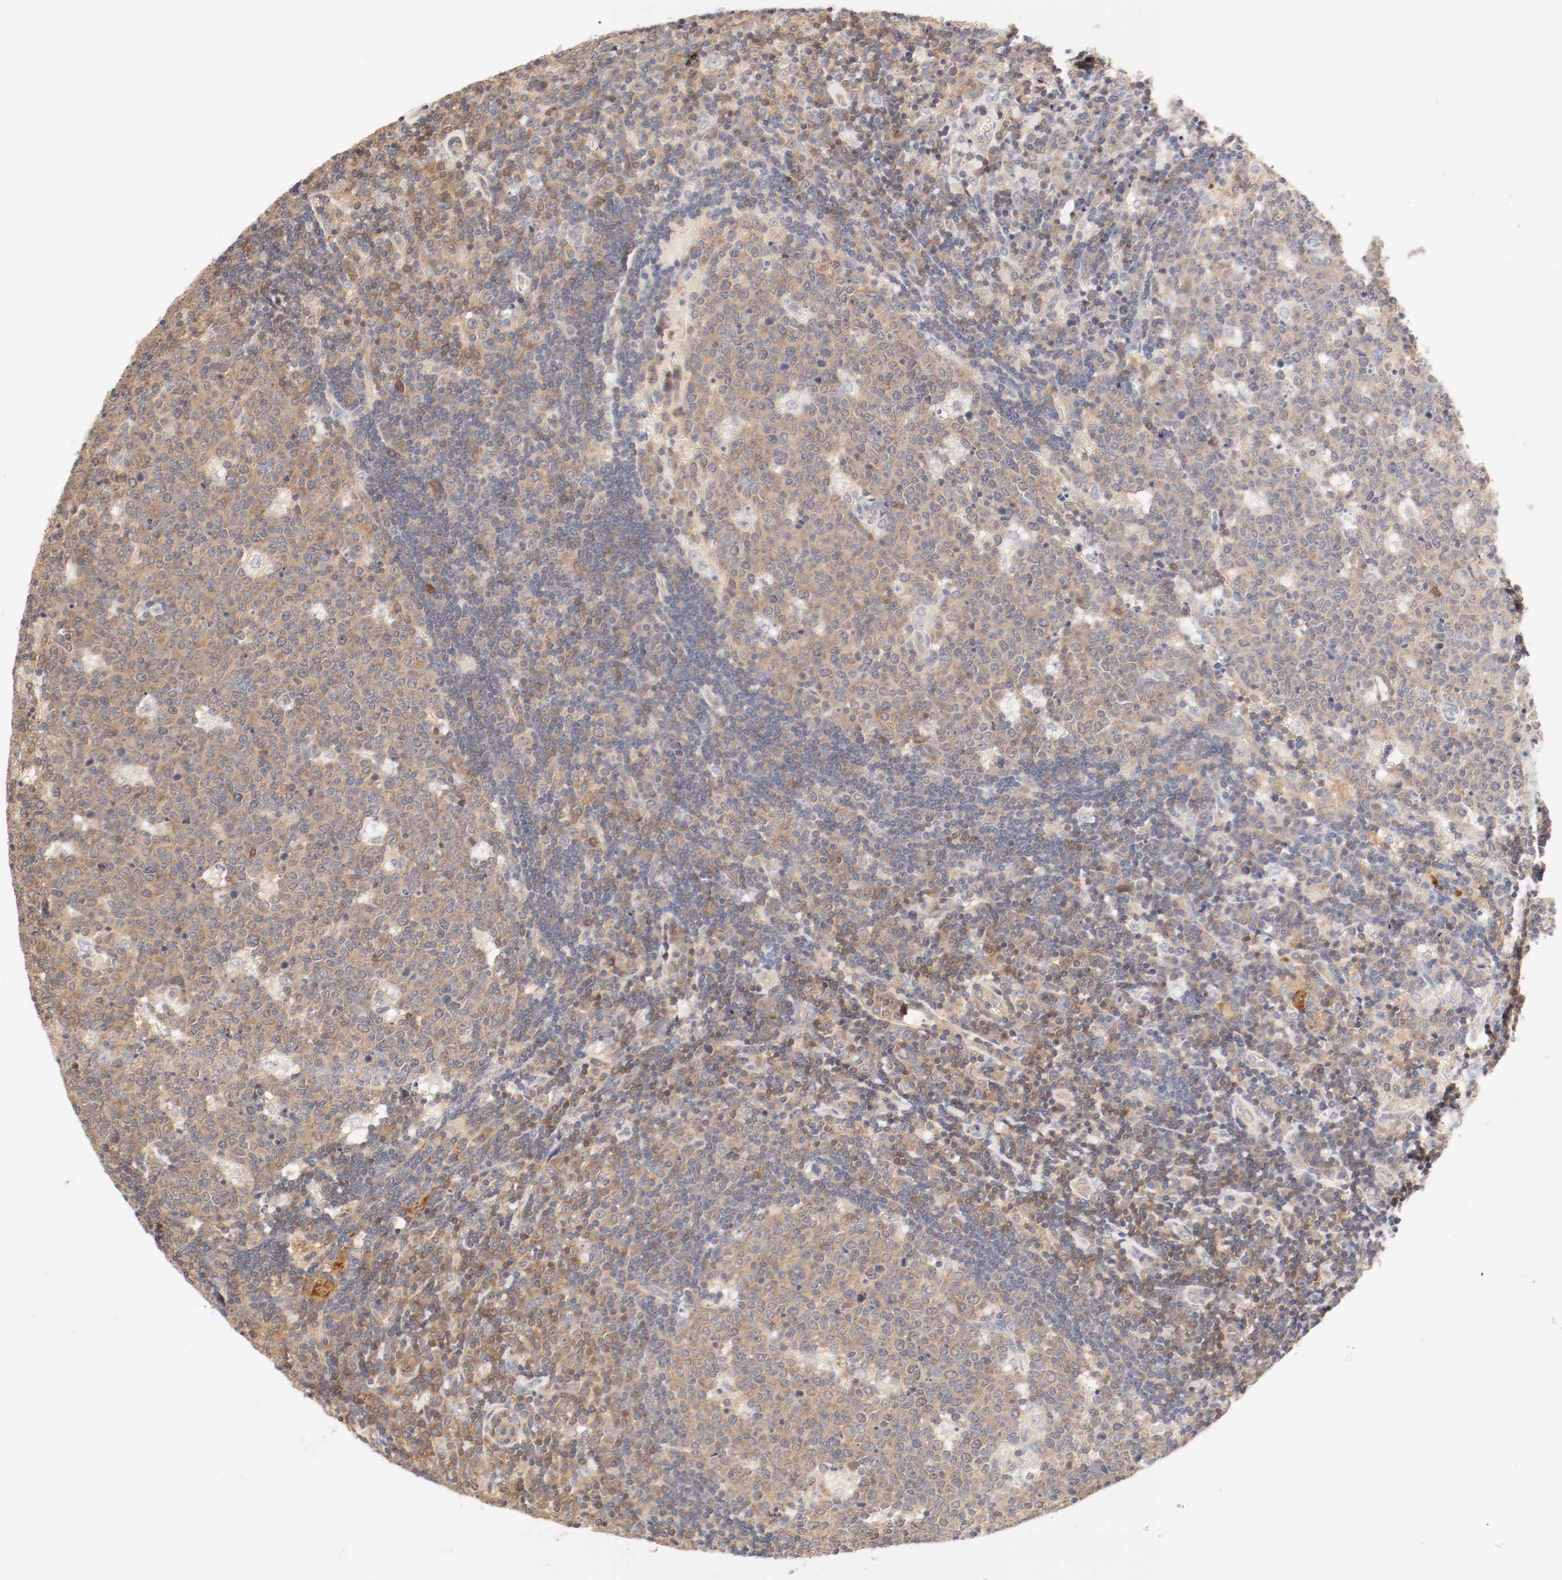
{"staining": {"intensity": "moderate", "quantity": ">75%", "location": "cytoplasmic/membranous"}, "tissue": "lymph node", "cell_type": "Germinal center cells", "image_type": "normal", "snomed": [{"axis": "morphology", "description": "Normal tissue, NOS"}, {"axis": "topography", "description": "Lymph node"}, {"axis": "topography", "description": "Salivary gland"}], "caption": "Lymph node was stained to show a protein in brown. There is medium levels of moderate cytoplasmic/membranous positivity in approximately >75% of germinal center cells. The protein is stained brown, and the nuclei are stained in blue (DAB (3,3'-diaminobenzidine) IHC with brightfield microscopy, high magnification).", "gene": "GIT1", "patient": {"sex": "male", "age": 8}}